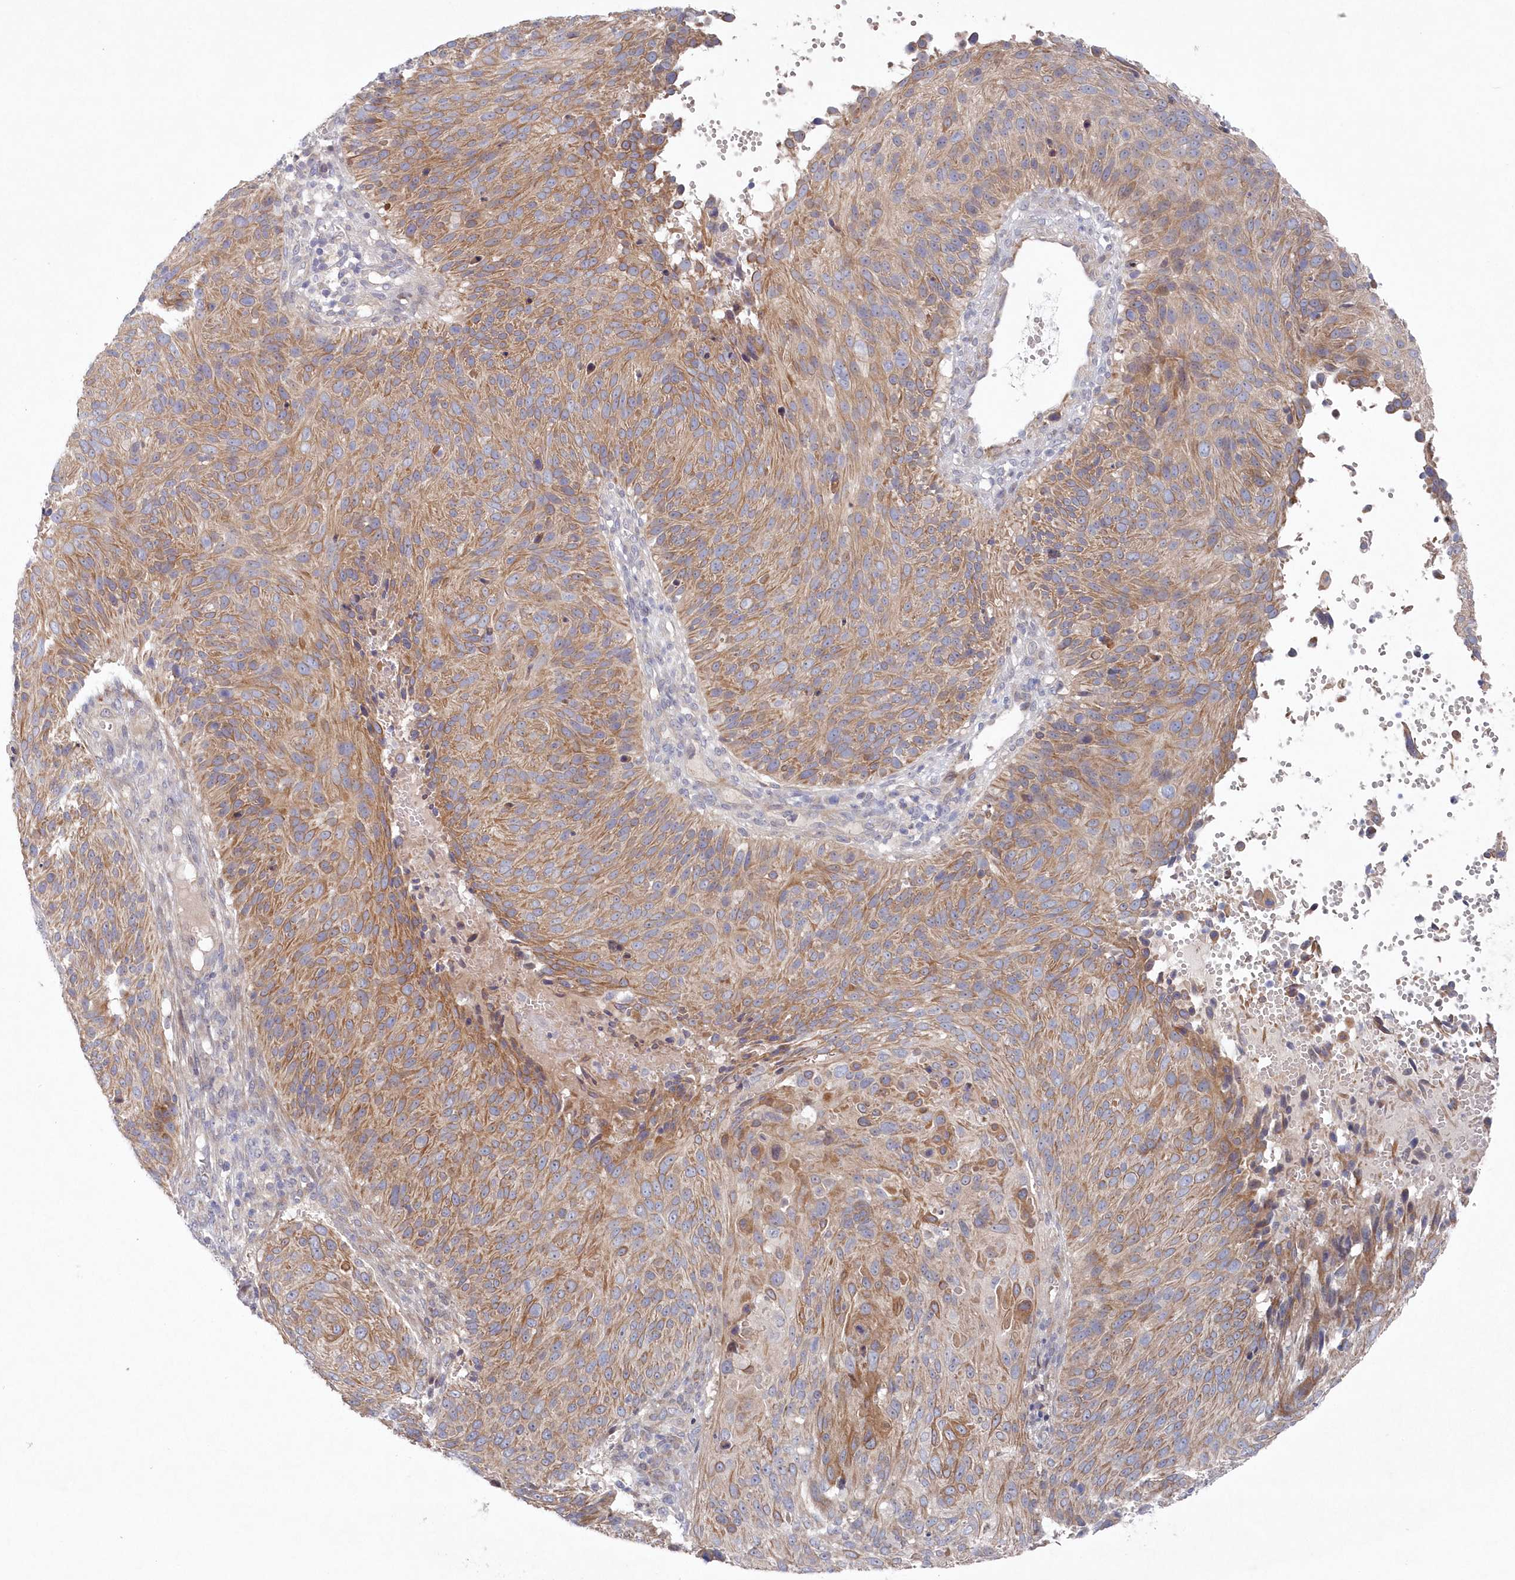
{"staining": {"intensity": "moderate", "quantity": ">75%", "location": "cytoplasmic/membranous"}, "tissue": "cervical cancer", "cell_type": "Tumor cells", "image_type": "cancer", "snomed": [{"axis": "morphology", "description": "Squamous cell carcinoma, NOS"}, {"axis": "topography", "description": "Cervix"}], "caption": "This micrograph shows cervical cancer (squamous cell carcinoma) stained with IHC to label a protein in brown. The cytoplasmic/membranous of tumor cells show moderate positivity for the protein. Nuclei are counter-stained blue.", "gene": "KIAA1586", "patient": {"sex": "female", "age": 74}}